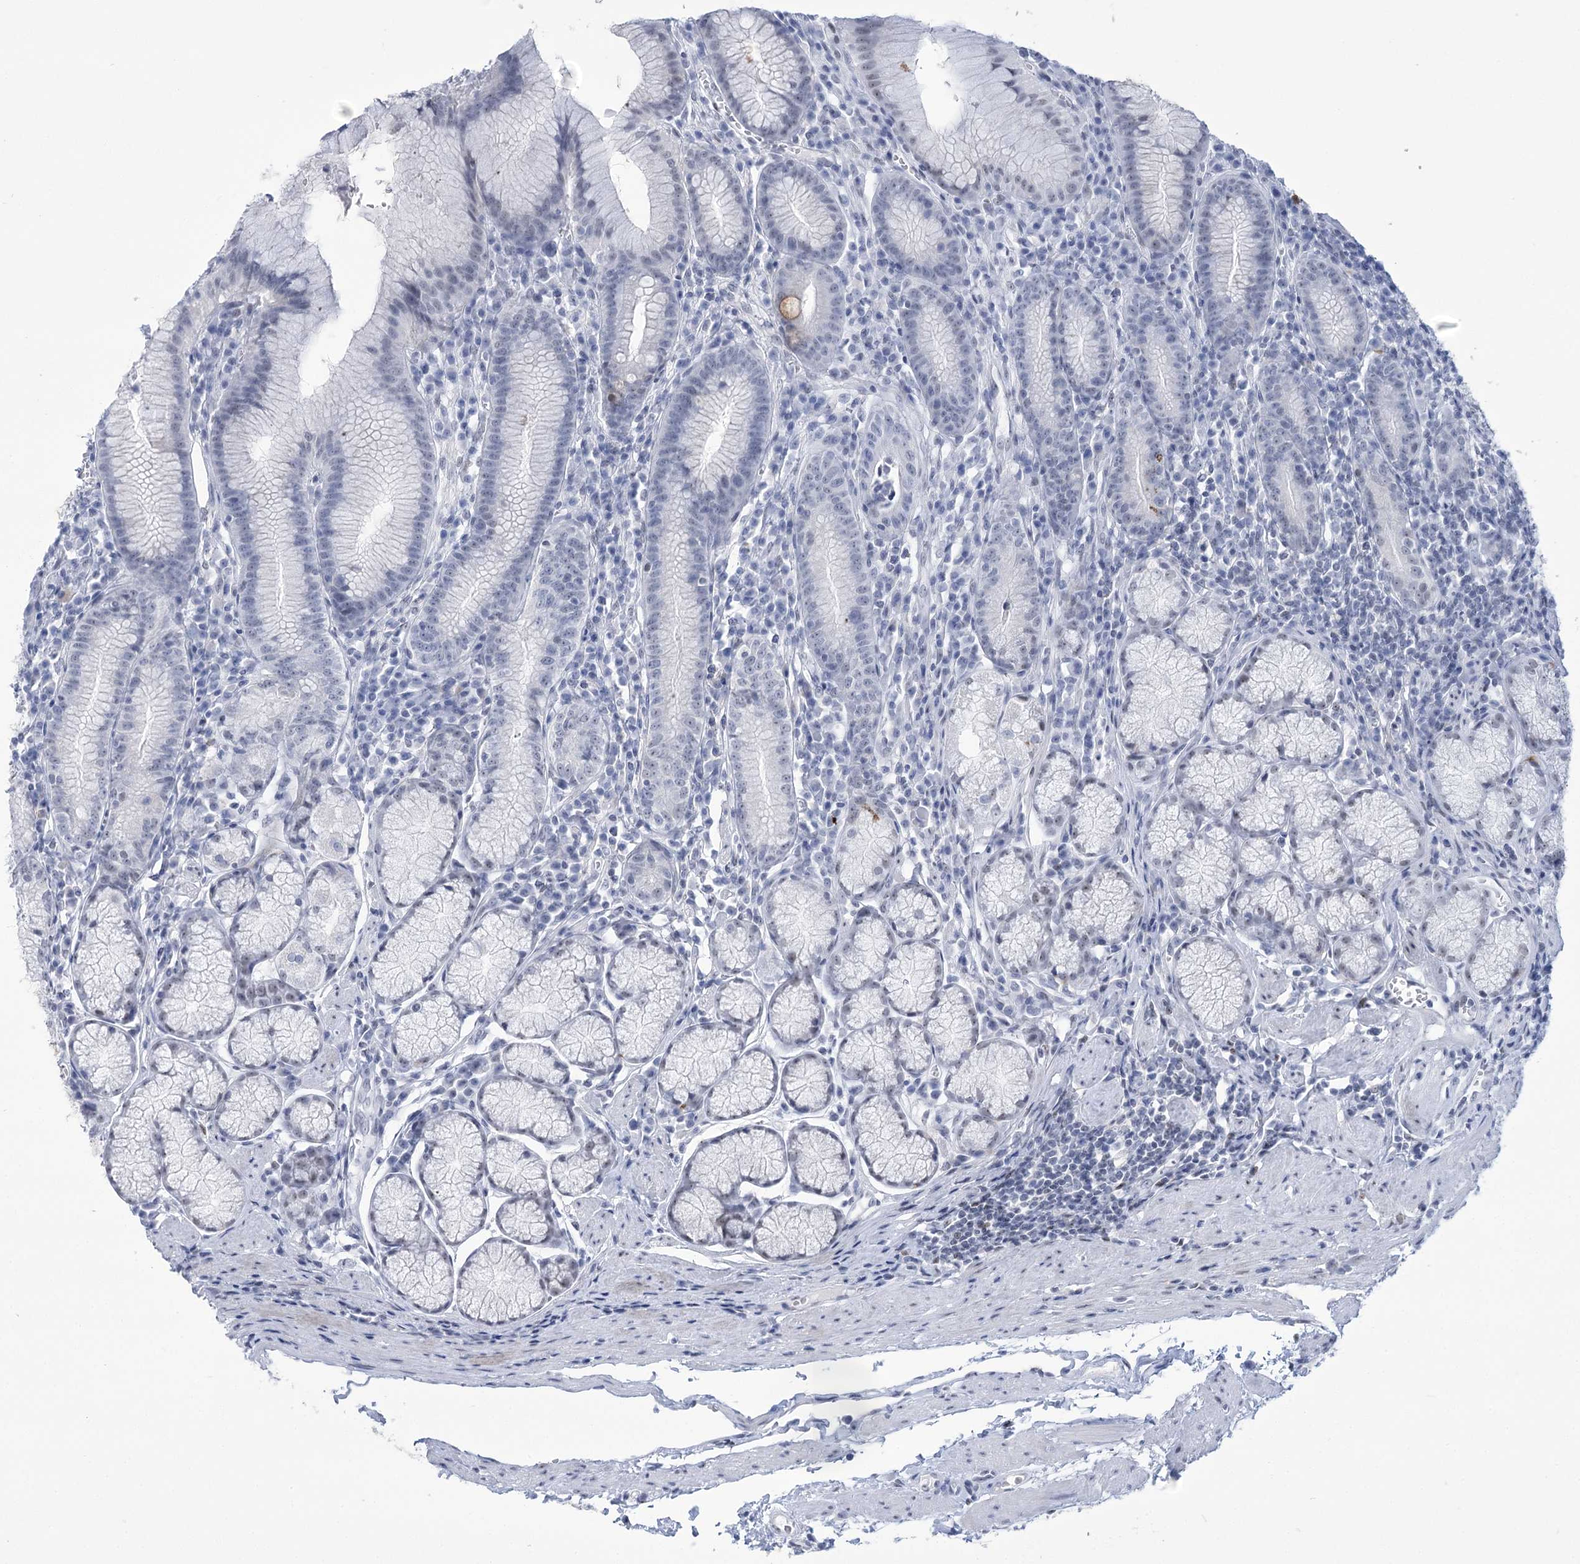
{"staining": {"intensity": "moderate", "quantity": "<25%", "location": "cytoplasmic/membranous,nuclear"}, "tissue": "stomach", "cell_type": "Glandular cells", "image_type": "normal", "snomed": [{"axis": "morphology", "description": "Normal tissue, NOS"}, {"axis": "topography", "description": "Stomach"}], "caption": "This micrograph reveals IHC staining of unremarkable human stomach, with low moderate cytoplasmic/membranous,nuclear staining in approximately <25% of glandular cells.", "gene": "HORMAD1", "patient": {"sex": "male", "age": 55}}